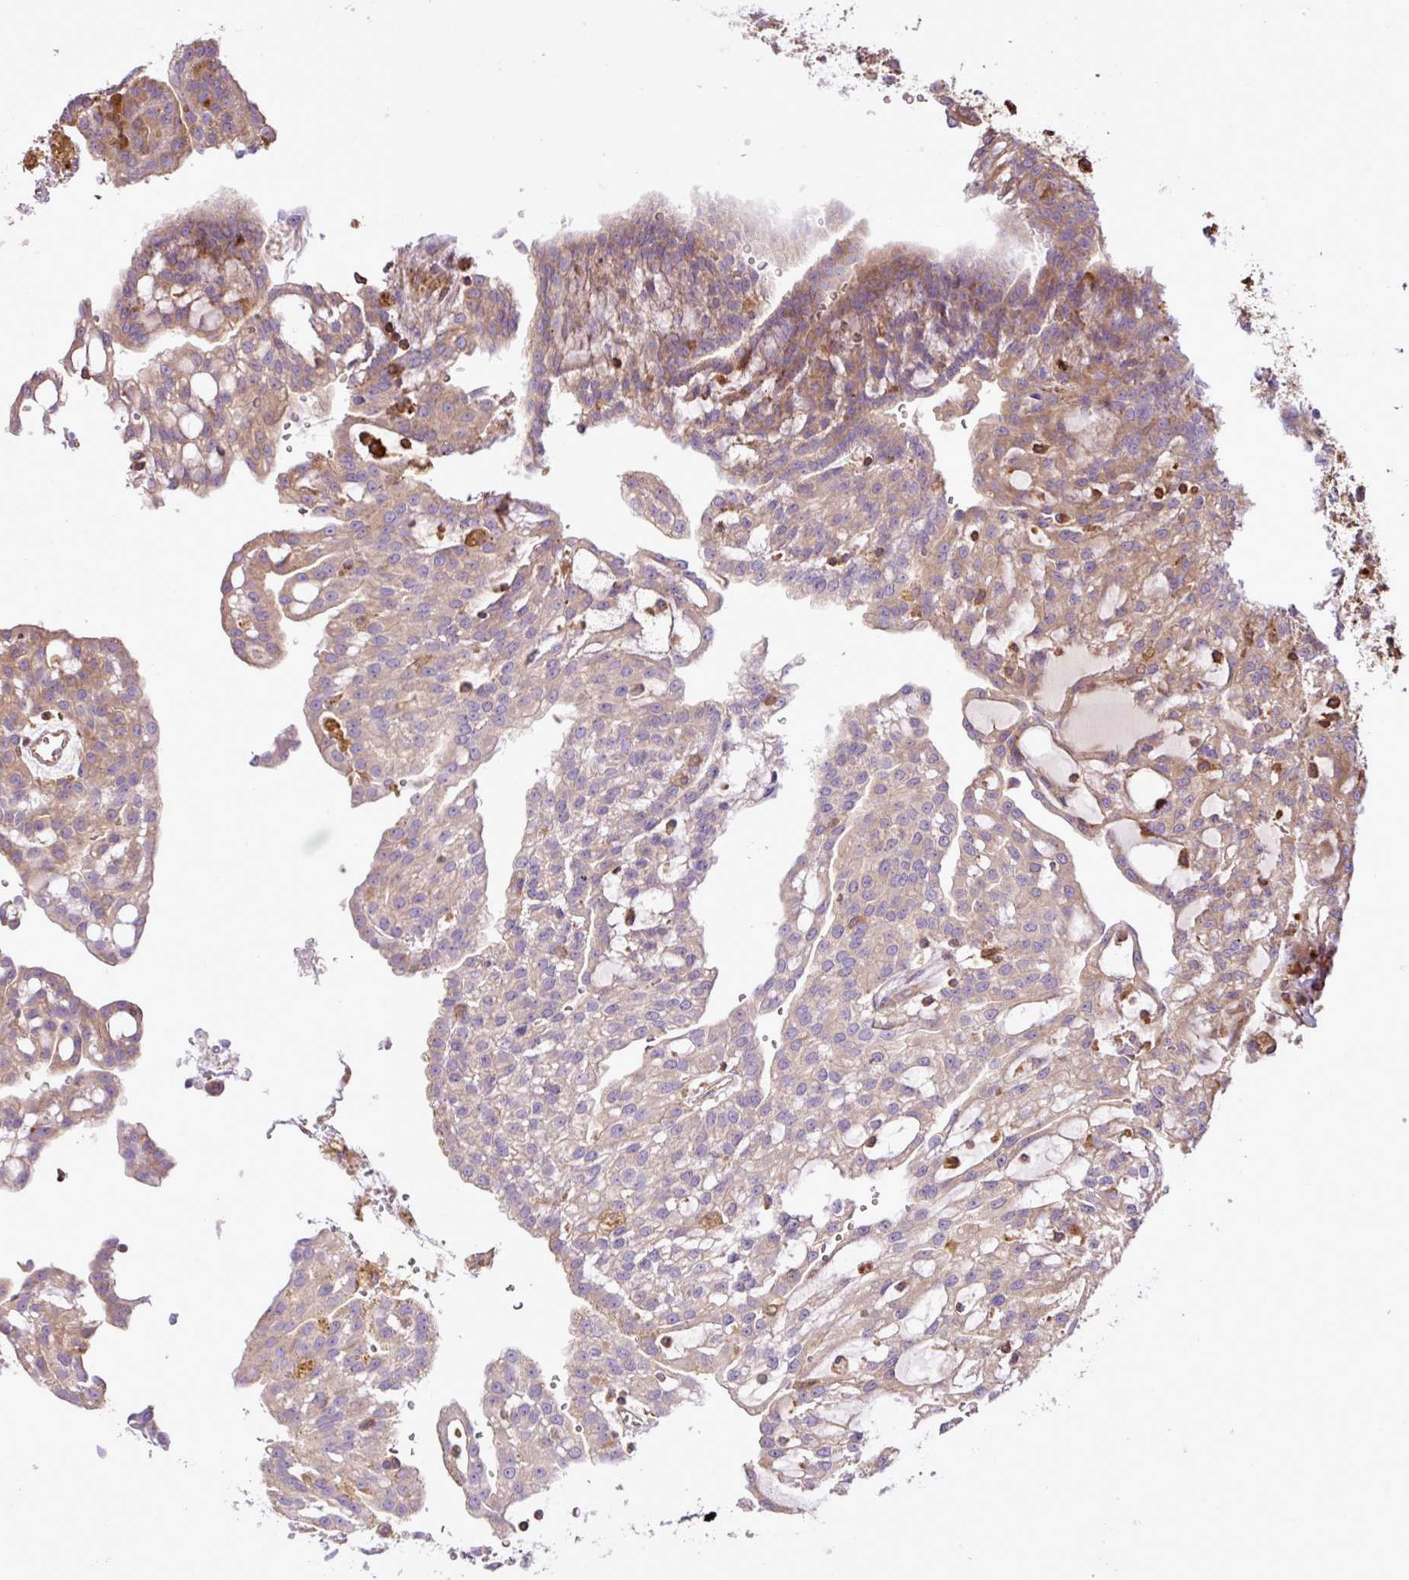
{"staining": {"intensity": "weak", "quantity": "<25%", "location": "cytoplasmic/membranous"}, "tissue": "renal cancer", "cell_type": "Tumor cells", "image_type": "cancer", "snomed": [{"axis": "morphology", "description": "Adenocarcinoma, NOS"}, {"axis": "topography", "description": "Kidney"}], "caption": "An immunohistochemistry image of renal cancer is shown. There is no staining in tumor cells of renal cancer.", "gene": "PGAP6", "patient": {"sex": "male", "age": 63}}